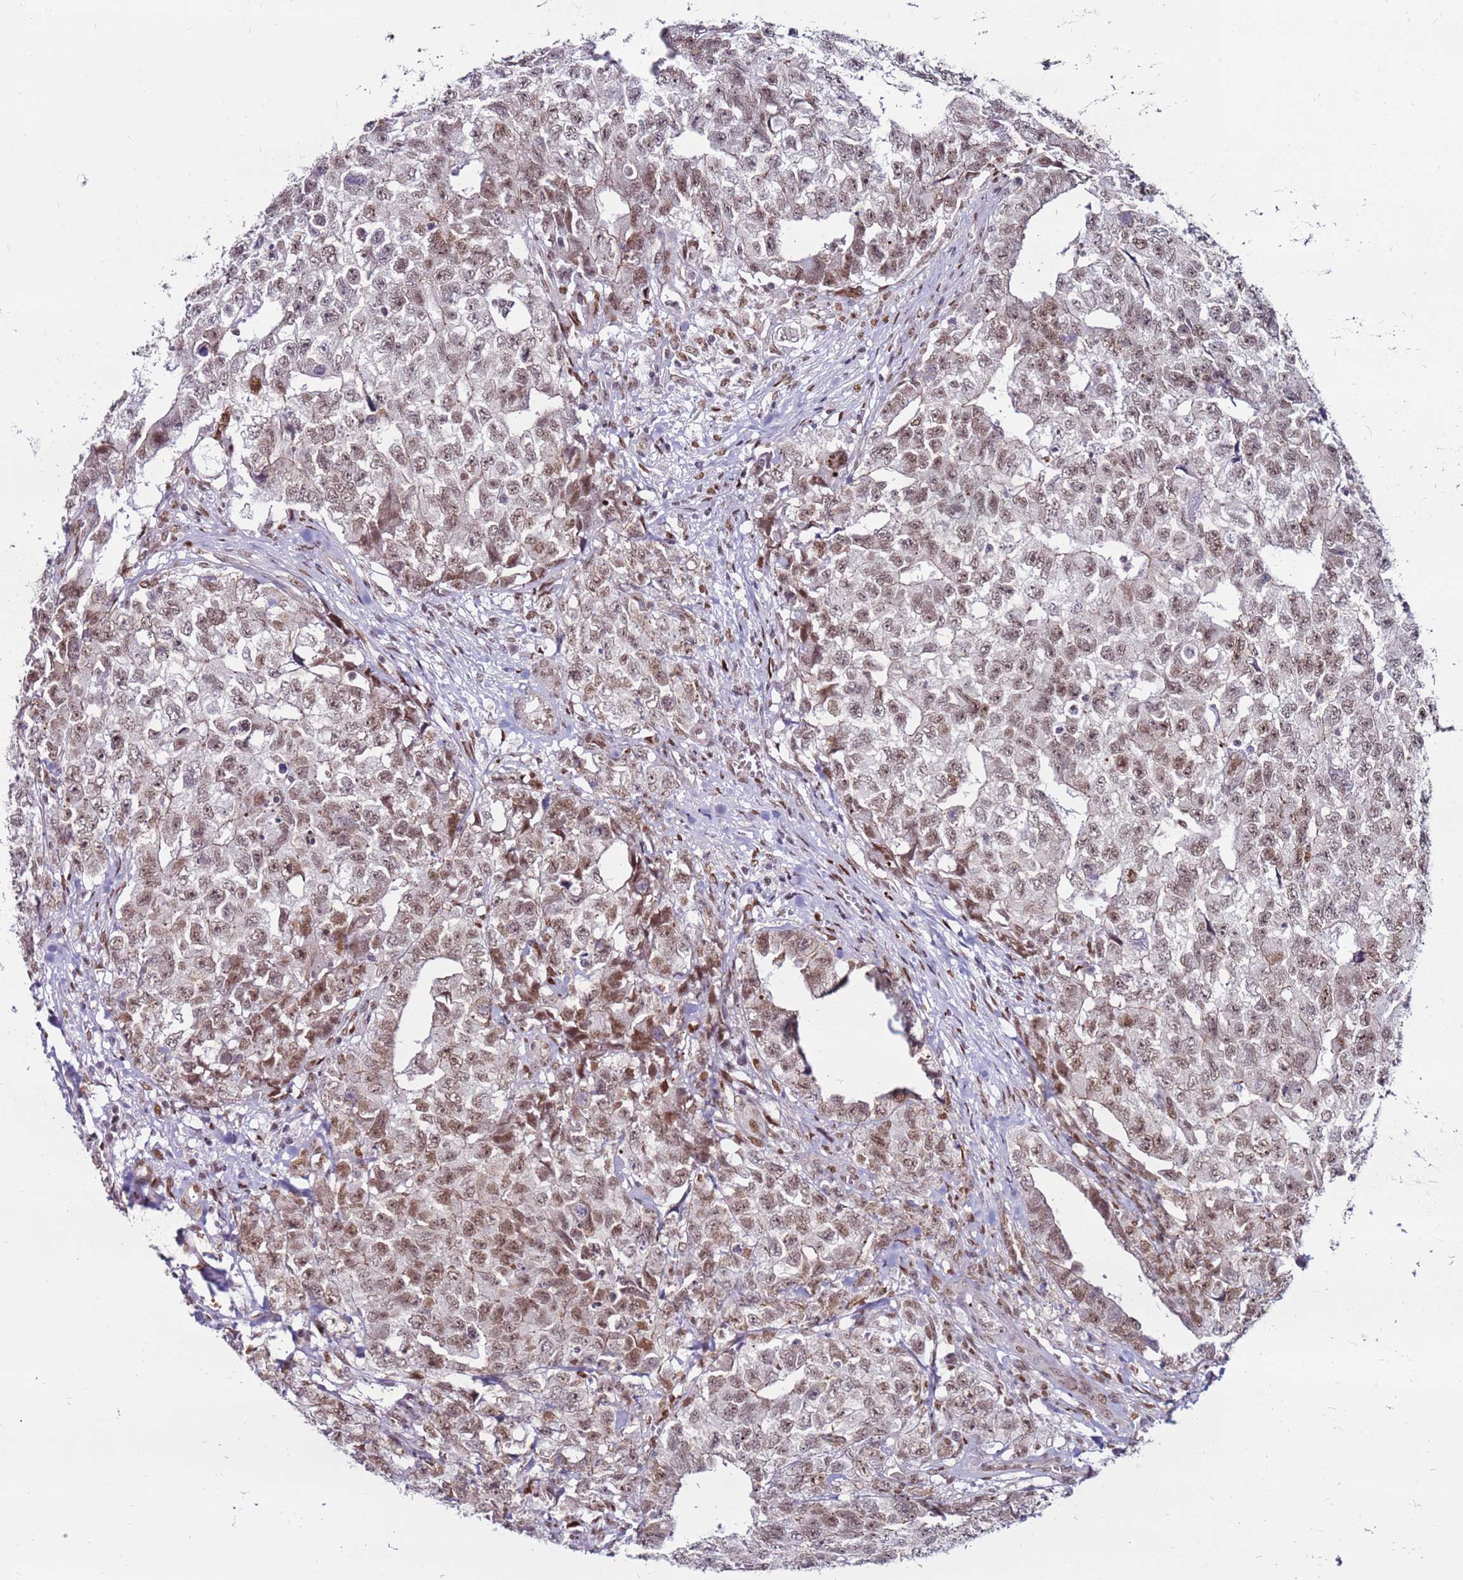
{"staining": {"intensity": "weak", "quantity": ">75%", "location": "nuclear"}, "tissue": "testis cancer", "cell_type": "Tumor cells", "image_type": "cancer", "snomed": [{"axis": "morphology", "description": "Carcinoma, Embryonal, NOS"}, {"axis": "topography", "description": "Testis"}], "caption": "A high-resolution histopathology image shows immunohistochemistry (IHC) staining of testis cancer (embryonal carcinoma), which exhibits weak nuclear positivity in approximately >75% of tumor cells. The protein of interest is shown in brown color, while the nuclei are stained blue.", "gene": "KPNA4", "patient": {"sex": "male", "age": 31}}